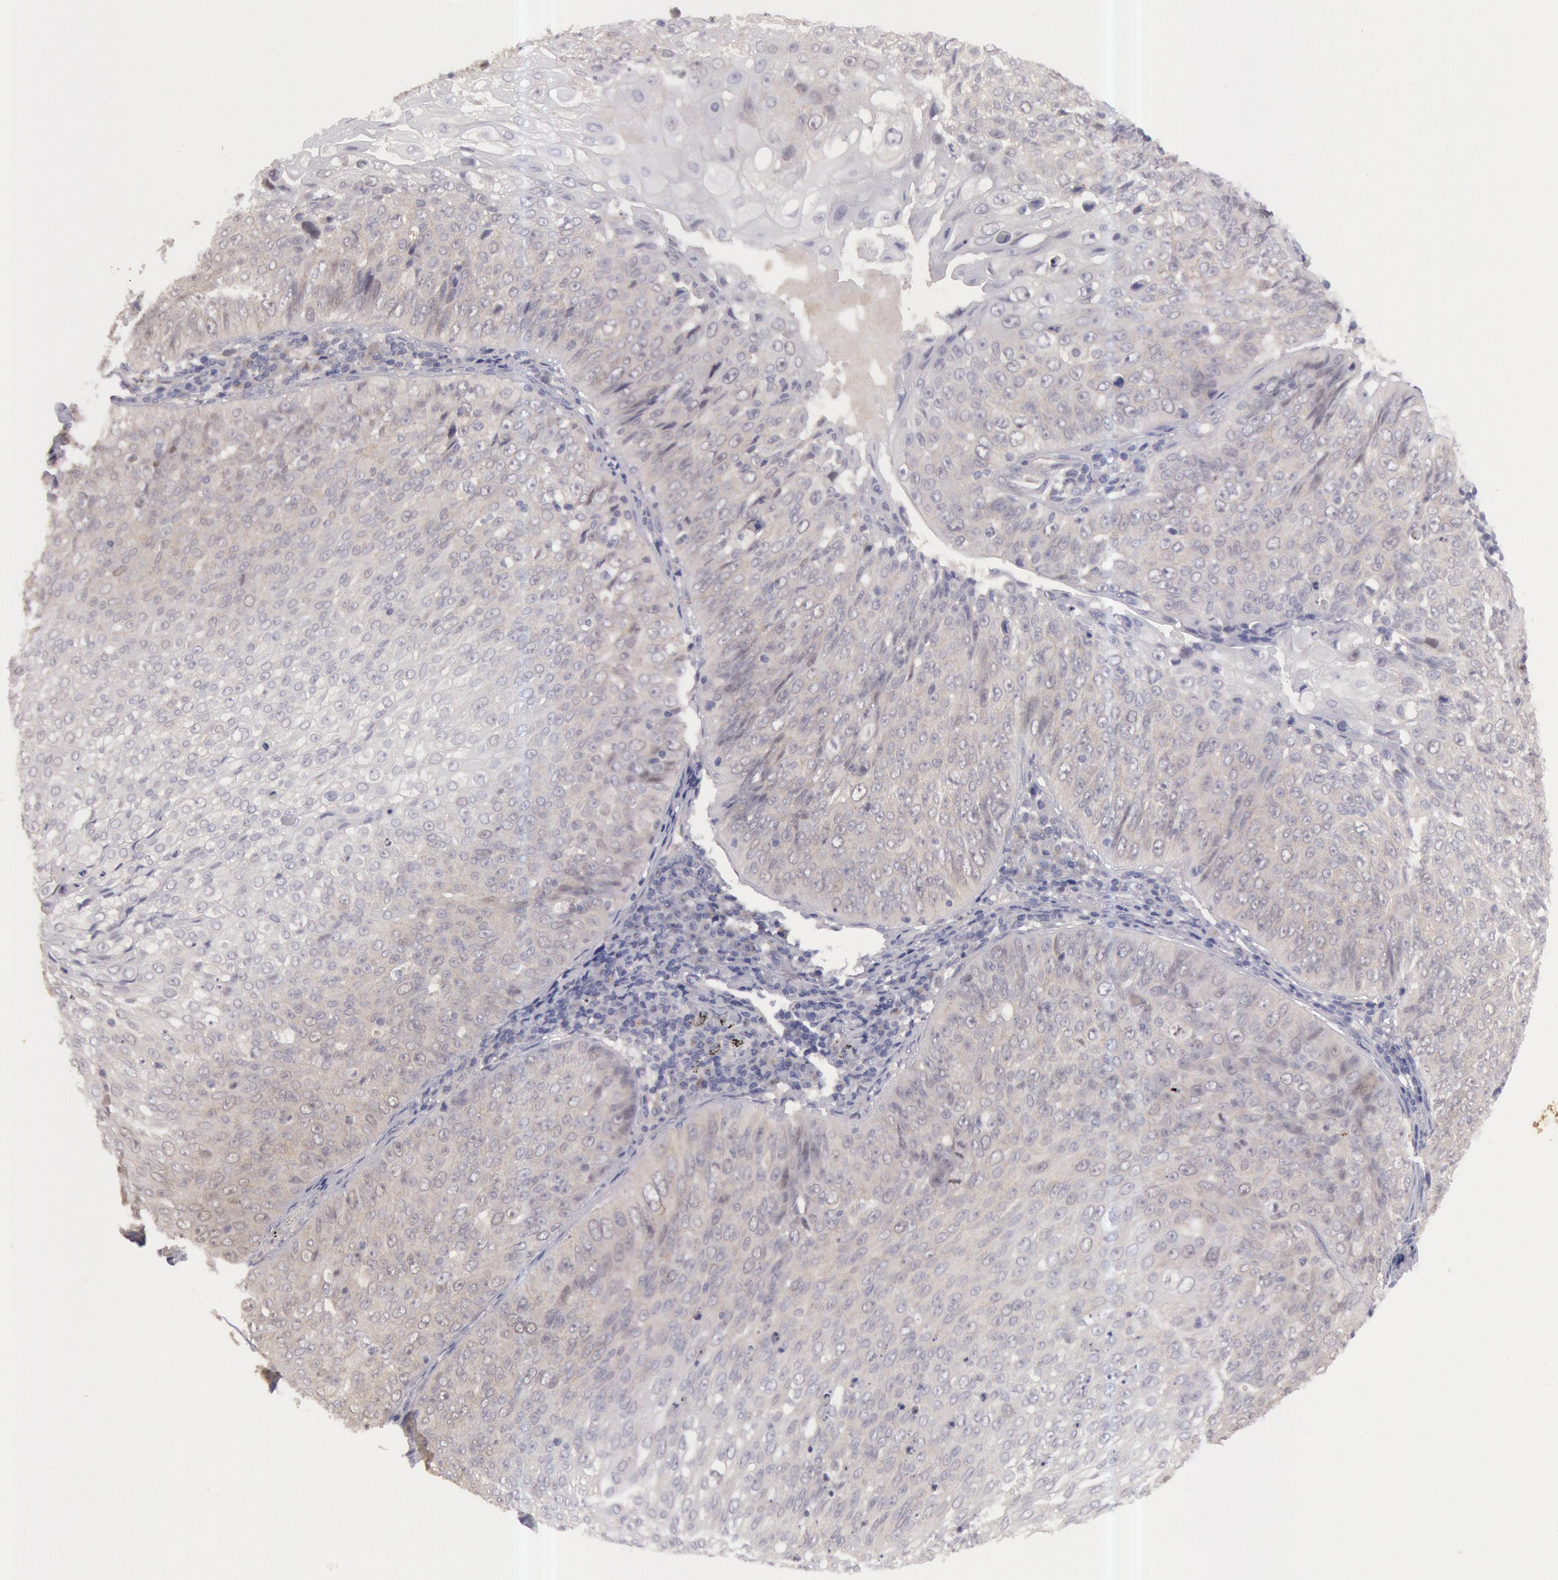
{"staining": {"intensity": "negative", "quantity": "none", "location": "none"}, "tissue": "lung cancer", "cell_type": "Tumor cells", "image_type": "cancer", "snomed": [{"axis": "morphology", "description": "Adenocarcinoma, NOS"}, {"axis": "topography", "description": "Lung"}], "caption": "Immunohistochemistry photomicrograph of human adenocarcinoma (lung) stained for a protein (brown), which exhibits no expression in tumor cells.", "gene": "AMOTL1", "patient": {"sex": "male", "age": 60}}